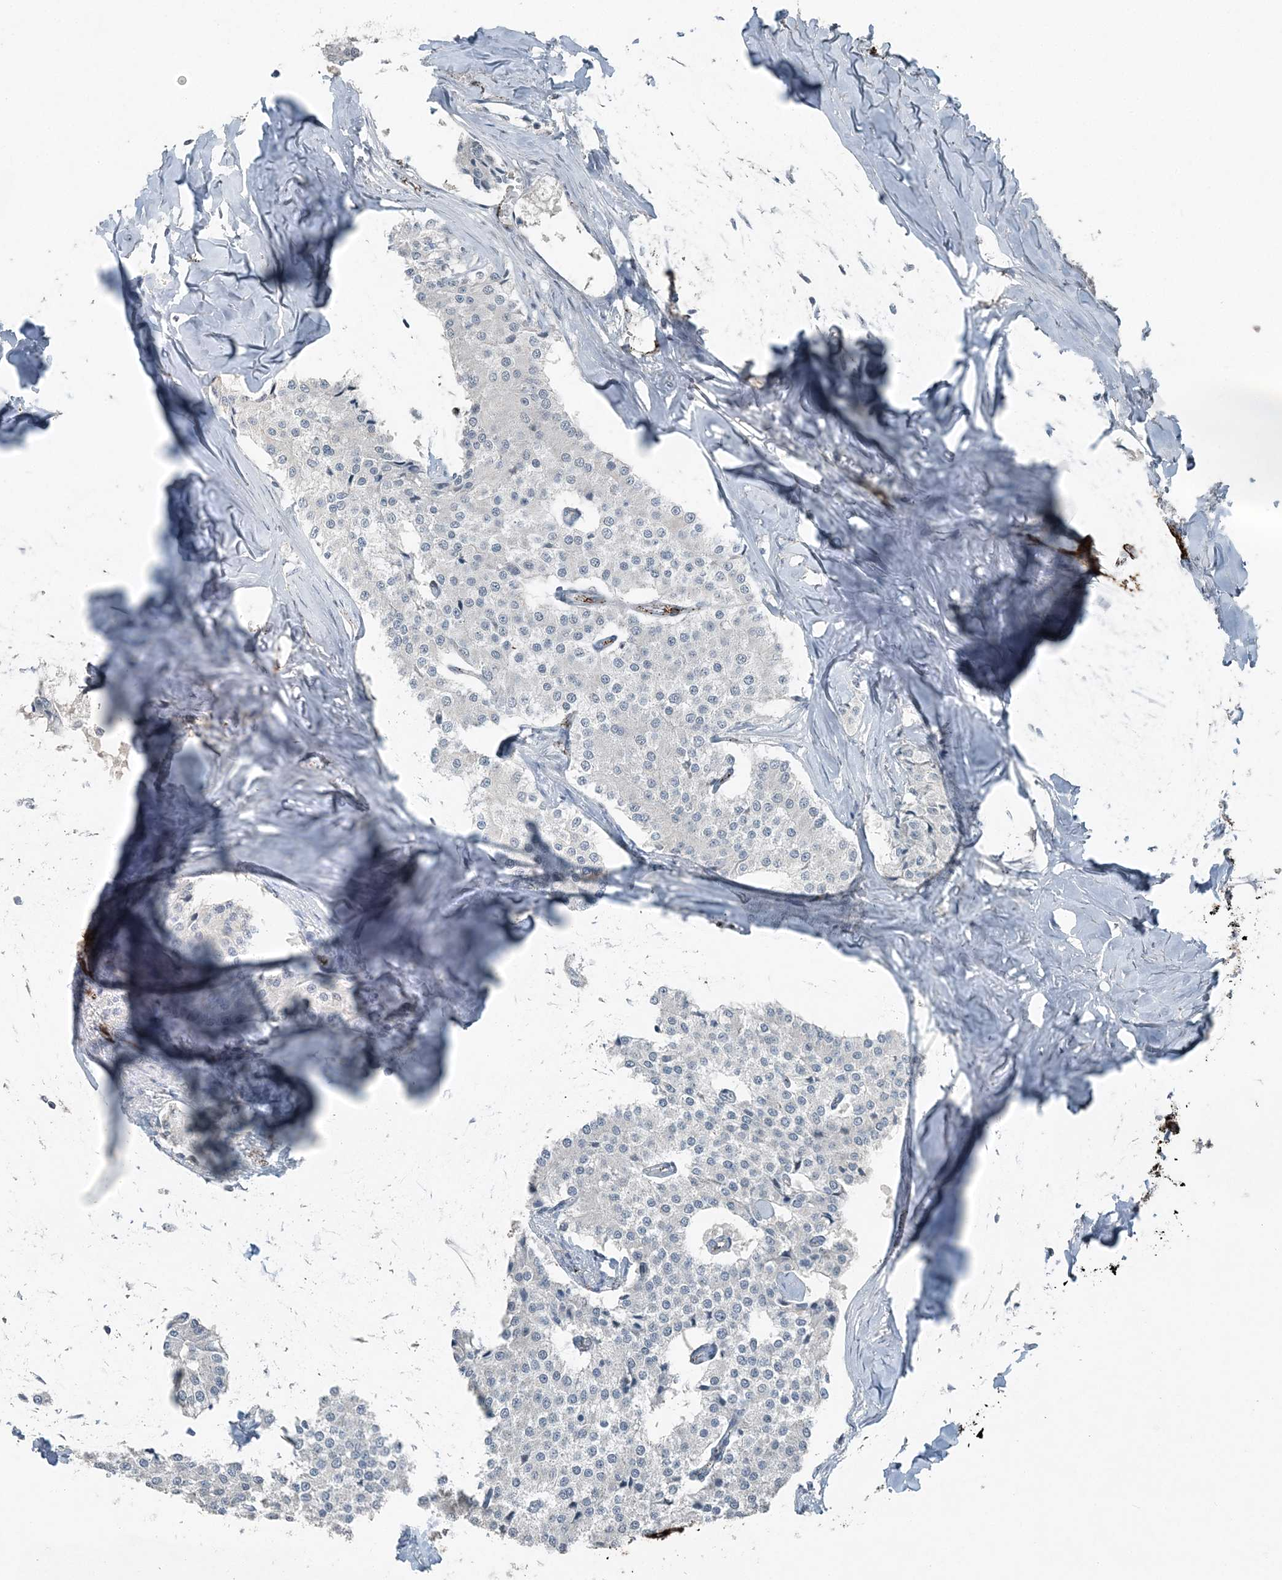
{"staining": {"intensity": "negative", "quantity": "none", "location": "none"}, "tissue": "carcinoid", "cell_type": "Tumor cells", "image_type": "cancer", "snomed": [{"axis": "morphology", "description": "Carcinoid, malignant, NOS"}, {"axis": "topography", "description": "Colon"}], "caption": "Immunohistochemistry histopathology image of neoplastic tissue: carcinoid stained with DAB (3,3'-diaminobenzidine) reveals no significant protein positivity in tumor cells.", "gene": "ELOVL7", "patient": {"sex": "female", "age": 52}}